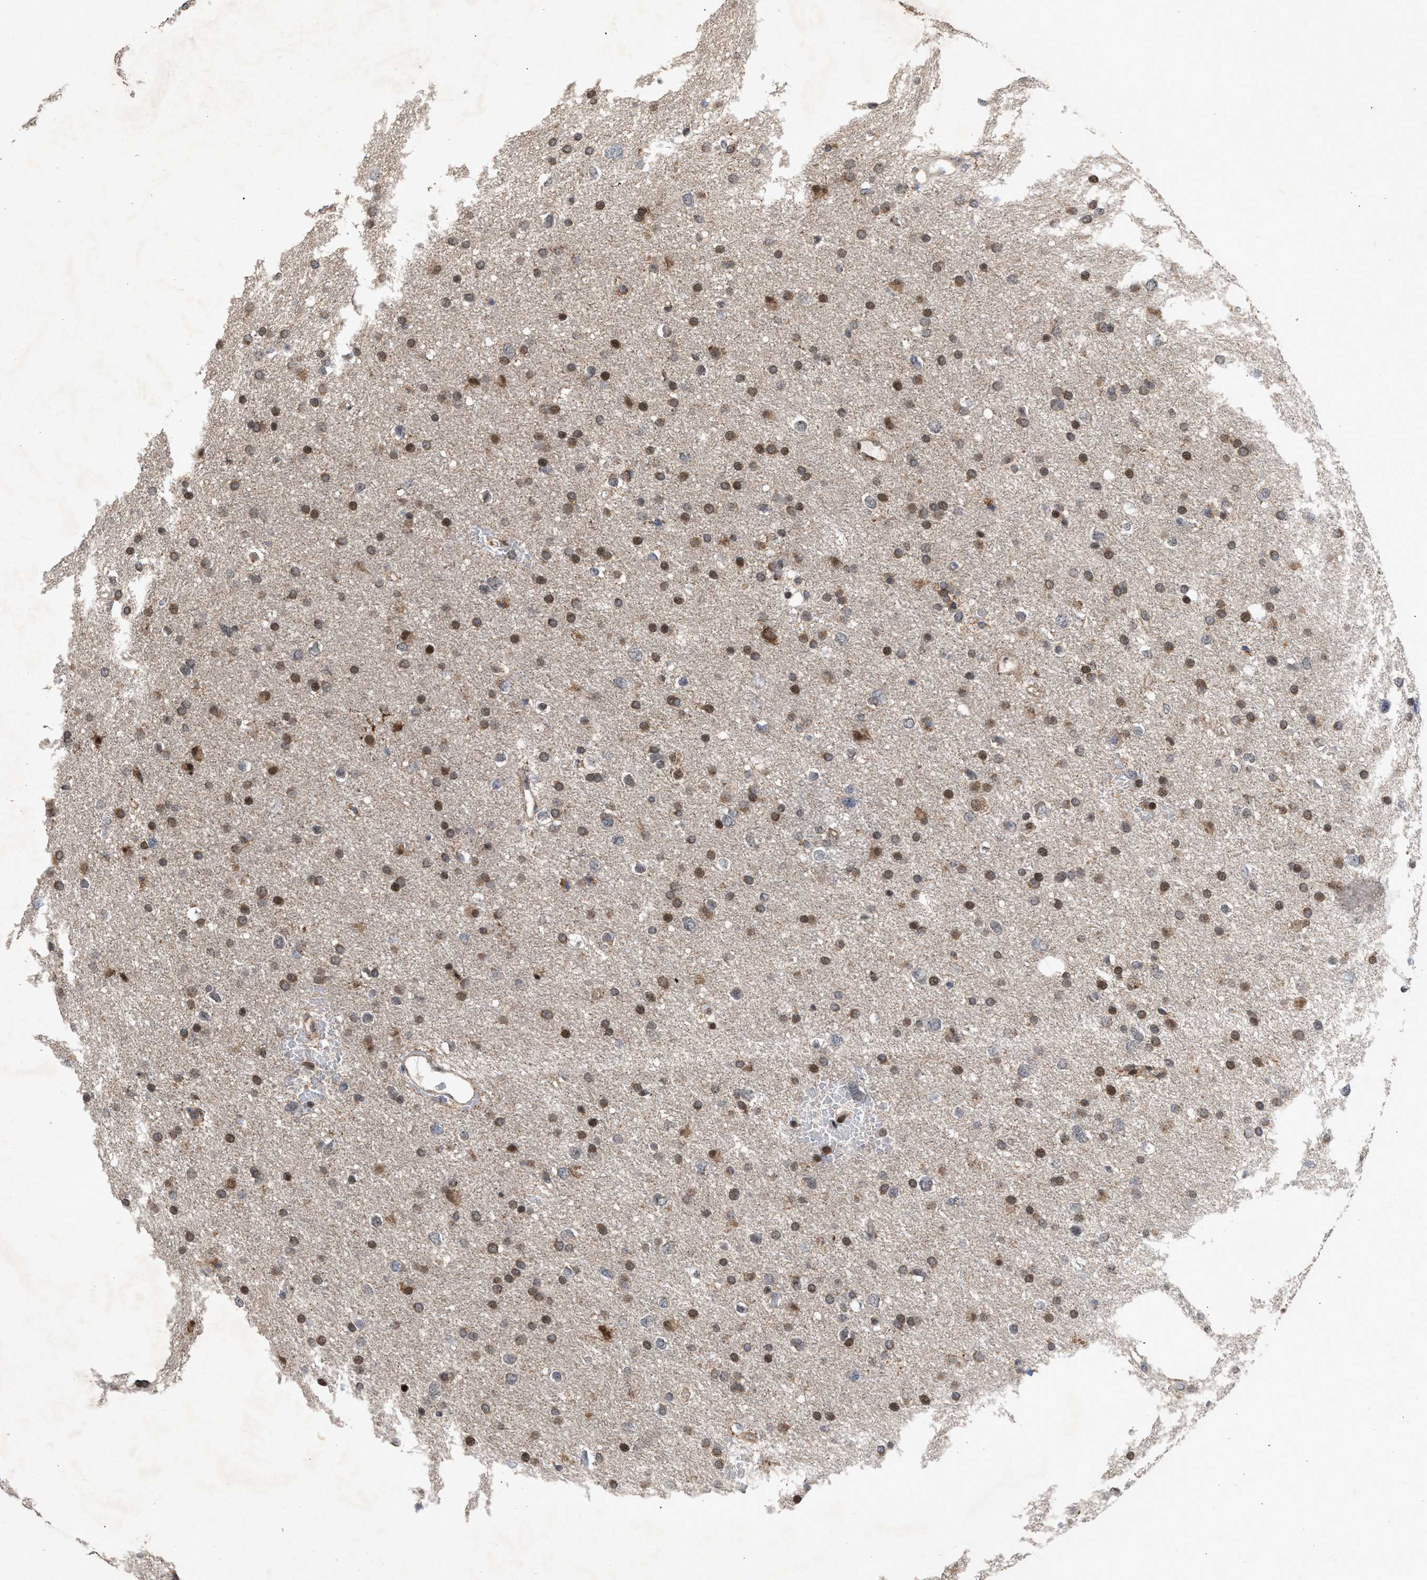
{"staining": {"intensity": "moderate", "quantity": "25%-75%", "location": "cytoplasmic/membranous,nuclear"}, "tissue": "glioma", "cell_type": "Tumor cells", "image_type": "cancer", "snomed": [{"axis": "morphology", "description": "Glioma, malignant, Low grade"}, {"axis": "topography", "description": "Brain"}], "caption": "Immunohistochemistry (IHC) micrograph of neoplastic tissue: human malignant glioma (low-grade) stained using IHC exhibits medium levels of moderate protein expression localized specifically in the cytoplasmic/membranous and nuclear of tumor cells, appearing as a cytoplasmic/membranous and nuclear brown color.", "gene": "MKNK2", "patient": {"sex": "female", "age": 37}}